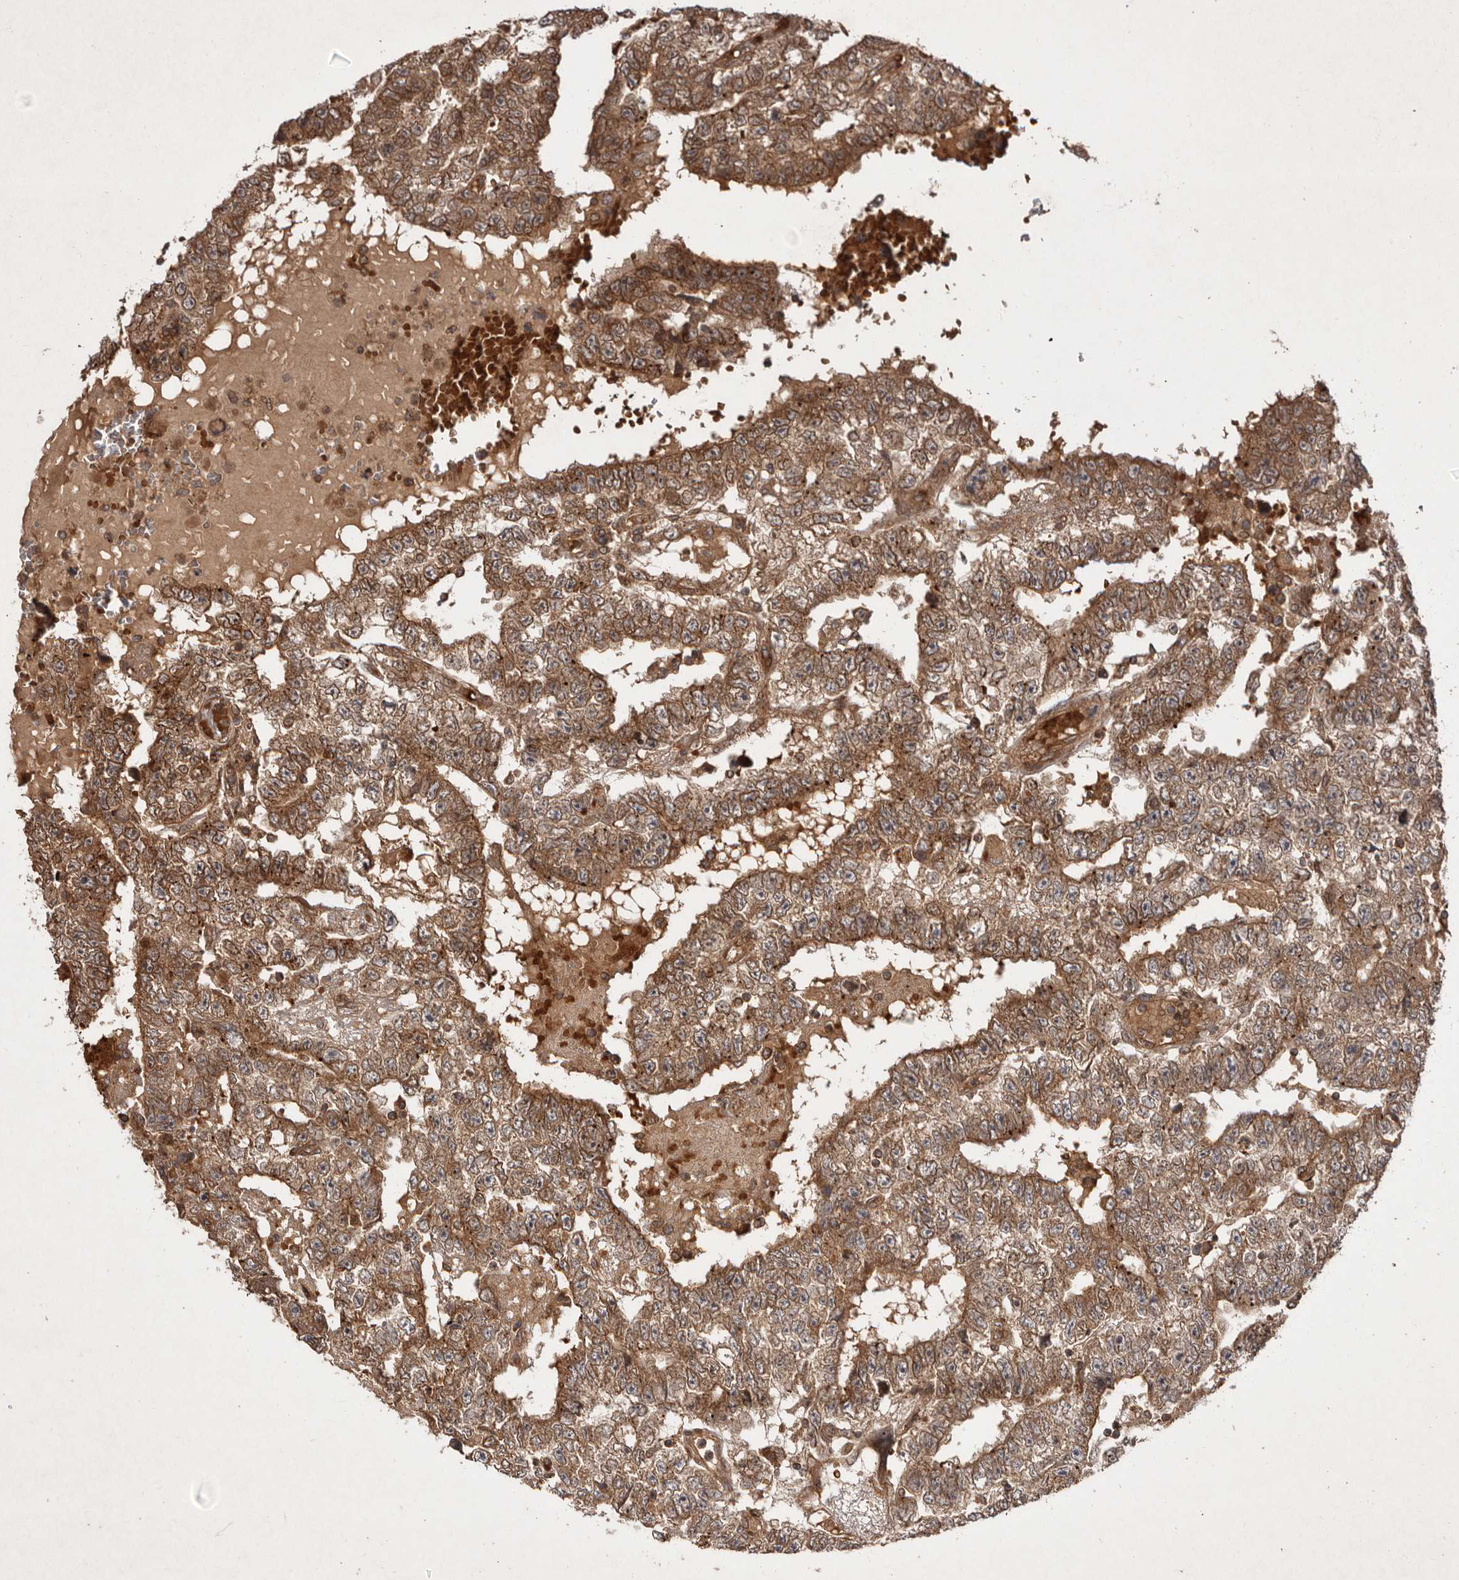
{"staining": {"intensity": "moderate", "quantity": ">75%", "location": "cytoplasmic/membranous"}, "tissue": "testis cancer", "cell_type": "Tumor cells", "image_type": "cancer", "snomed": [{"axis": "morphology", "description": "Carcinoma, Embryonal, NOS"}, {"axis": "topography", "description": "Testis"}], "caption": "This image displays immunohistochemistry staining of testis embryonal carcinoma, with medium moderate cytoplasmic/membranous expression in approximately >75% of tumor cells.", "gene": "STK36", "patient": {"sex": "male", "age": 25}}